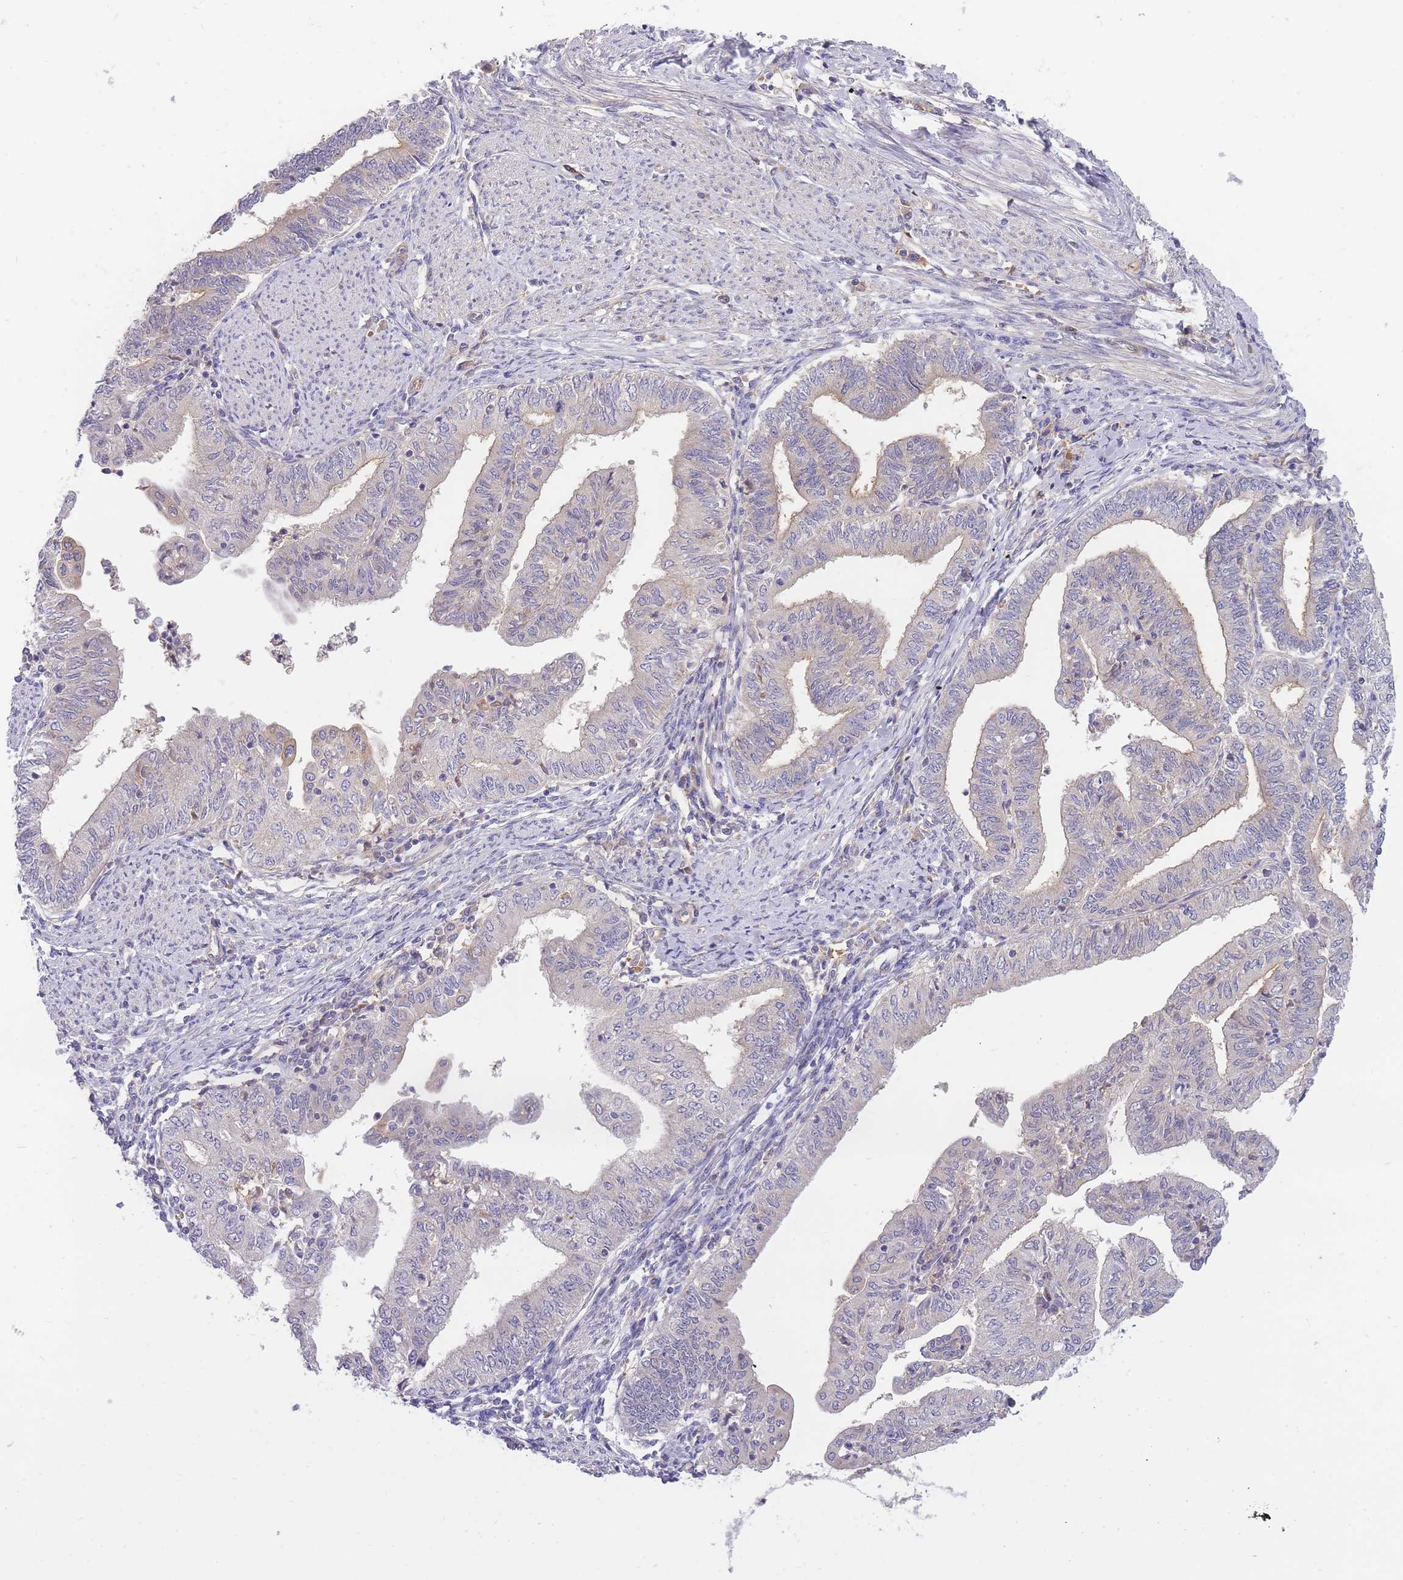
{"staining": {"intensity": "negative", "quantity": "none", "location": "none"}, "tissue": "endometrial cancer", "cell_type": "Tumor cells", "image_type": "cancer", "snomed": [{"axis": "morphology", "description": "Adenocarcinoma, NOS"}, {"axis": "topography", "description": "Endometrium"}], "caption": "Image shows no protein positivity in tumor cells of adenocarcinoma (endometrial) tissue.", "gene": "CRYGN", "patient": {"sex": "female", "age": 66}}